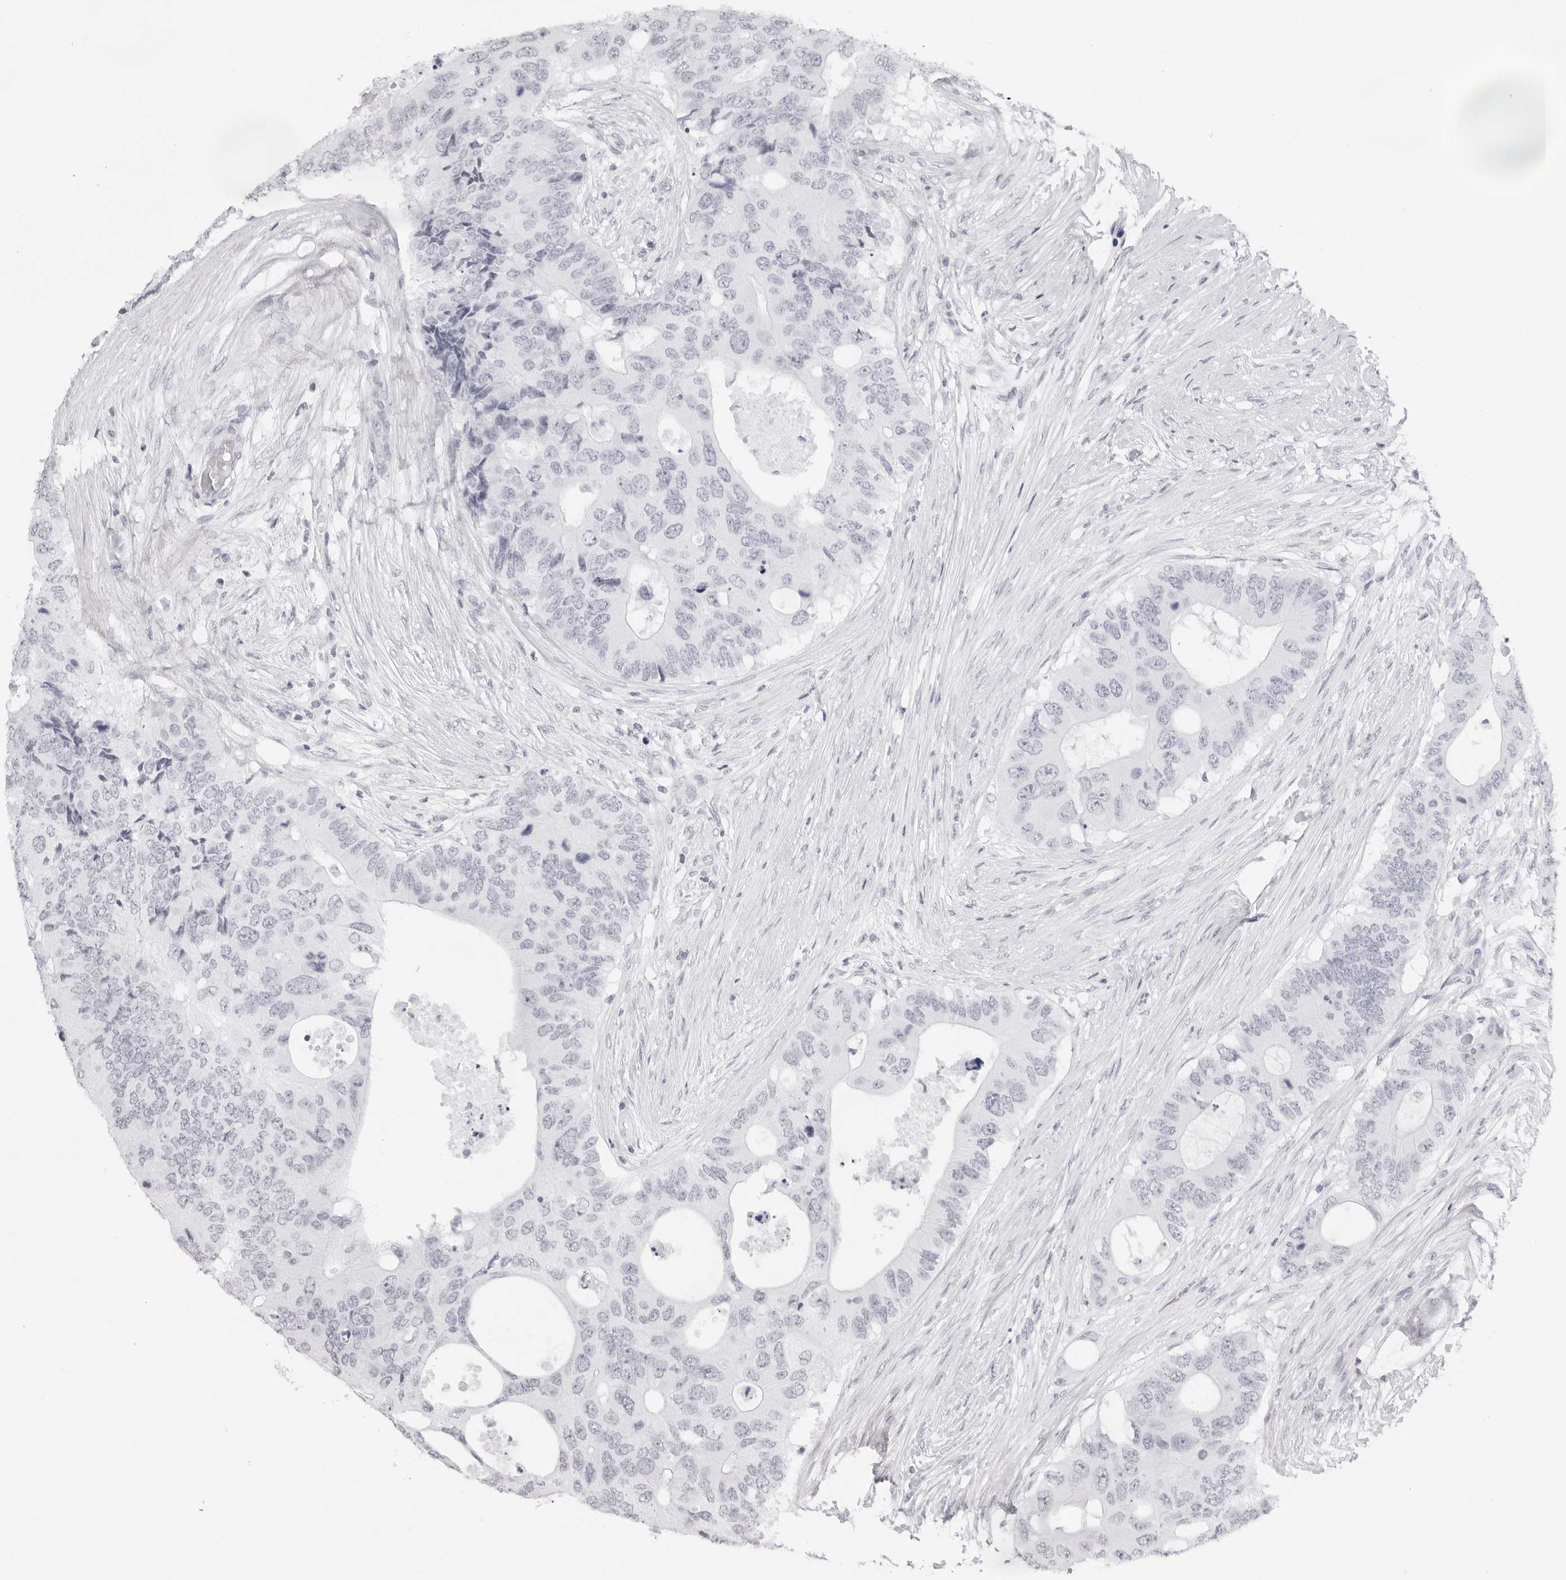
{"staining": {"intensity": "negative", "quantity": "none", "location": "none"}, "tissue": "colorectal cancer", "cell_type": "Tumor cells", "image_type": "cancer", "snomed": [{"axis": "morphology", "description": "Adenocarcinoma, NOS"}, {"axis": "topography", "description": "Colon"}], "caption": "There is no significant expression in tumor cells of colorectal cancer (adenocarcinoma). (DAB (3,3'-diaminobenzidine) immunohistochemistry with hematoxylin counter stain).", "gene": "KLK12", "patient": {"sex": "male", "age": 71}}